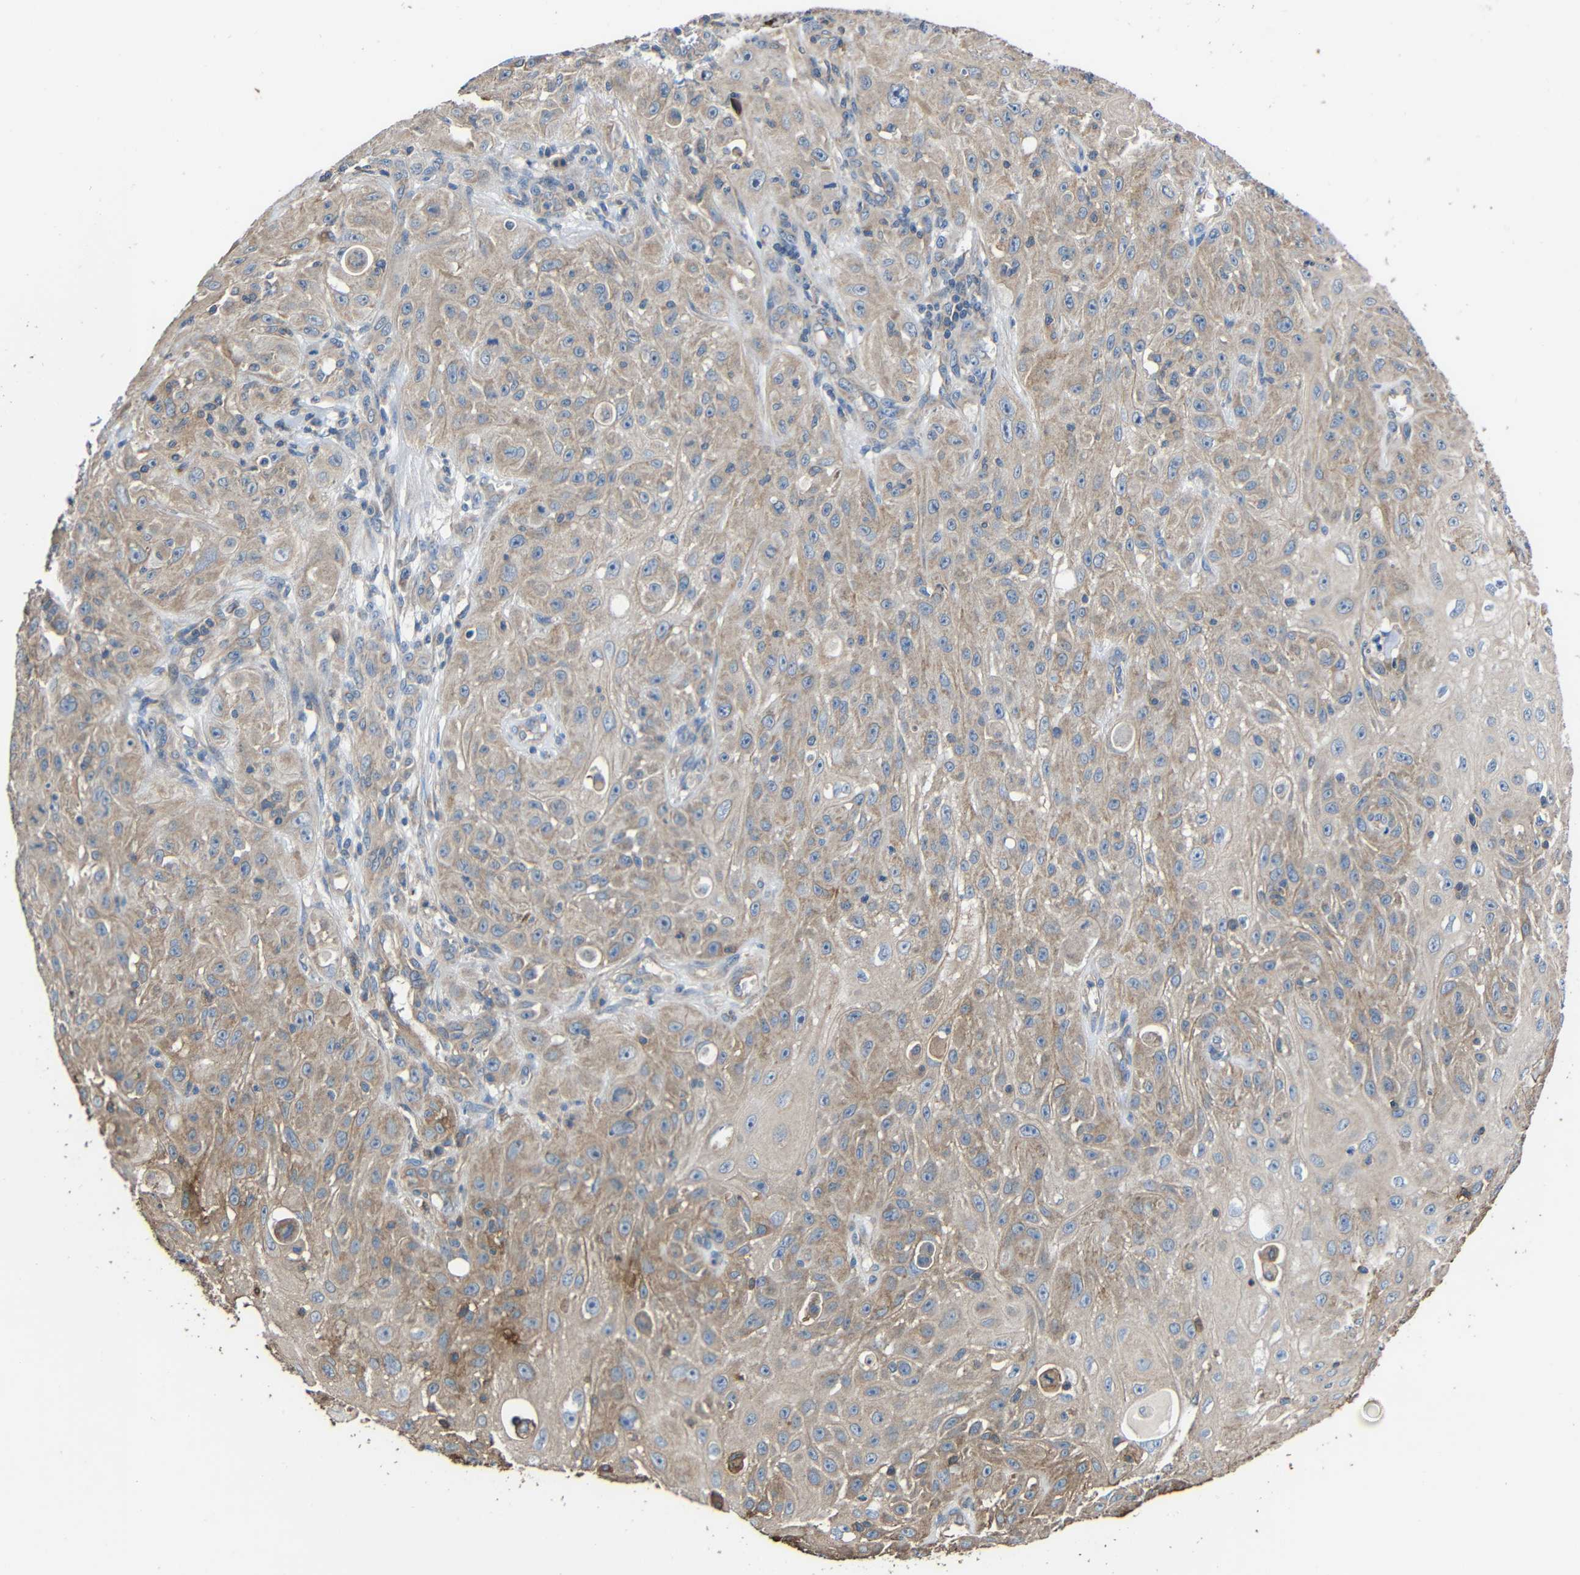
{"staining": {"intensity": "weak", "quantity": "<25%", "location": "cytoplasmic/membranous"}, "tissue": "skin cancer", "cell_type": "Tumor cells", "image_type": "cancer", "snomed": [{"axis": "morphology", "description": "Squamous cell carcinoma, NOS"}, {"axis": "topography", "description": "Skin"}], "caption": "The micrograph shows no significant staining in tumor cells of skin cancer (squamous cell carcinoma).", "gene": "RHOT2", "patient": {"sex": "male", "age": 75}}